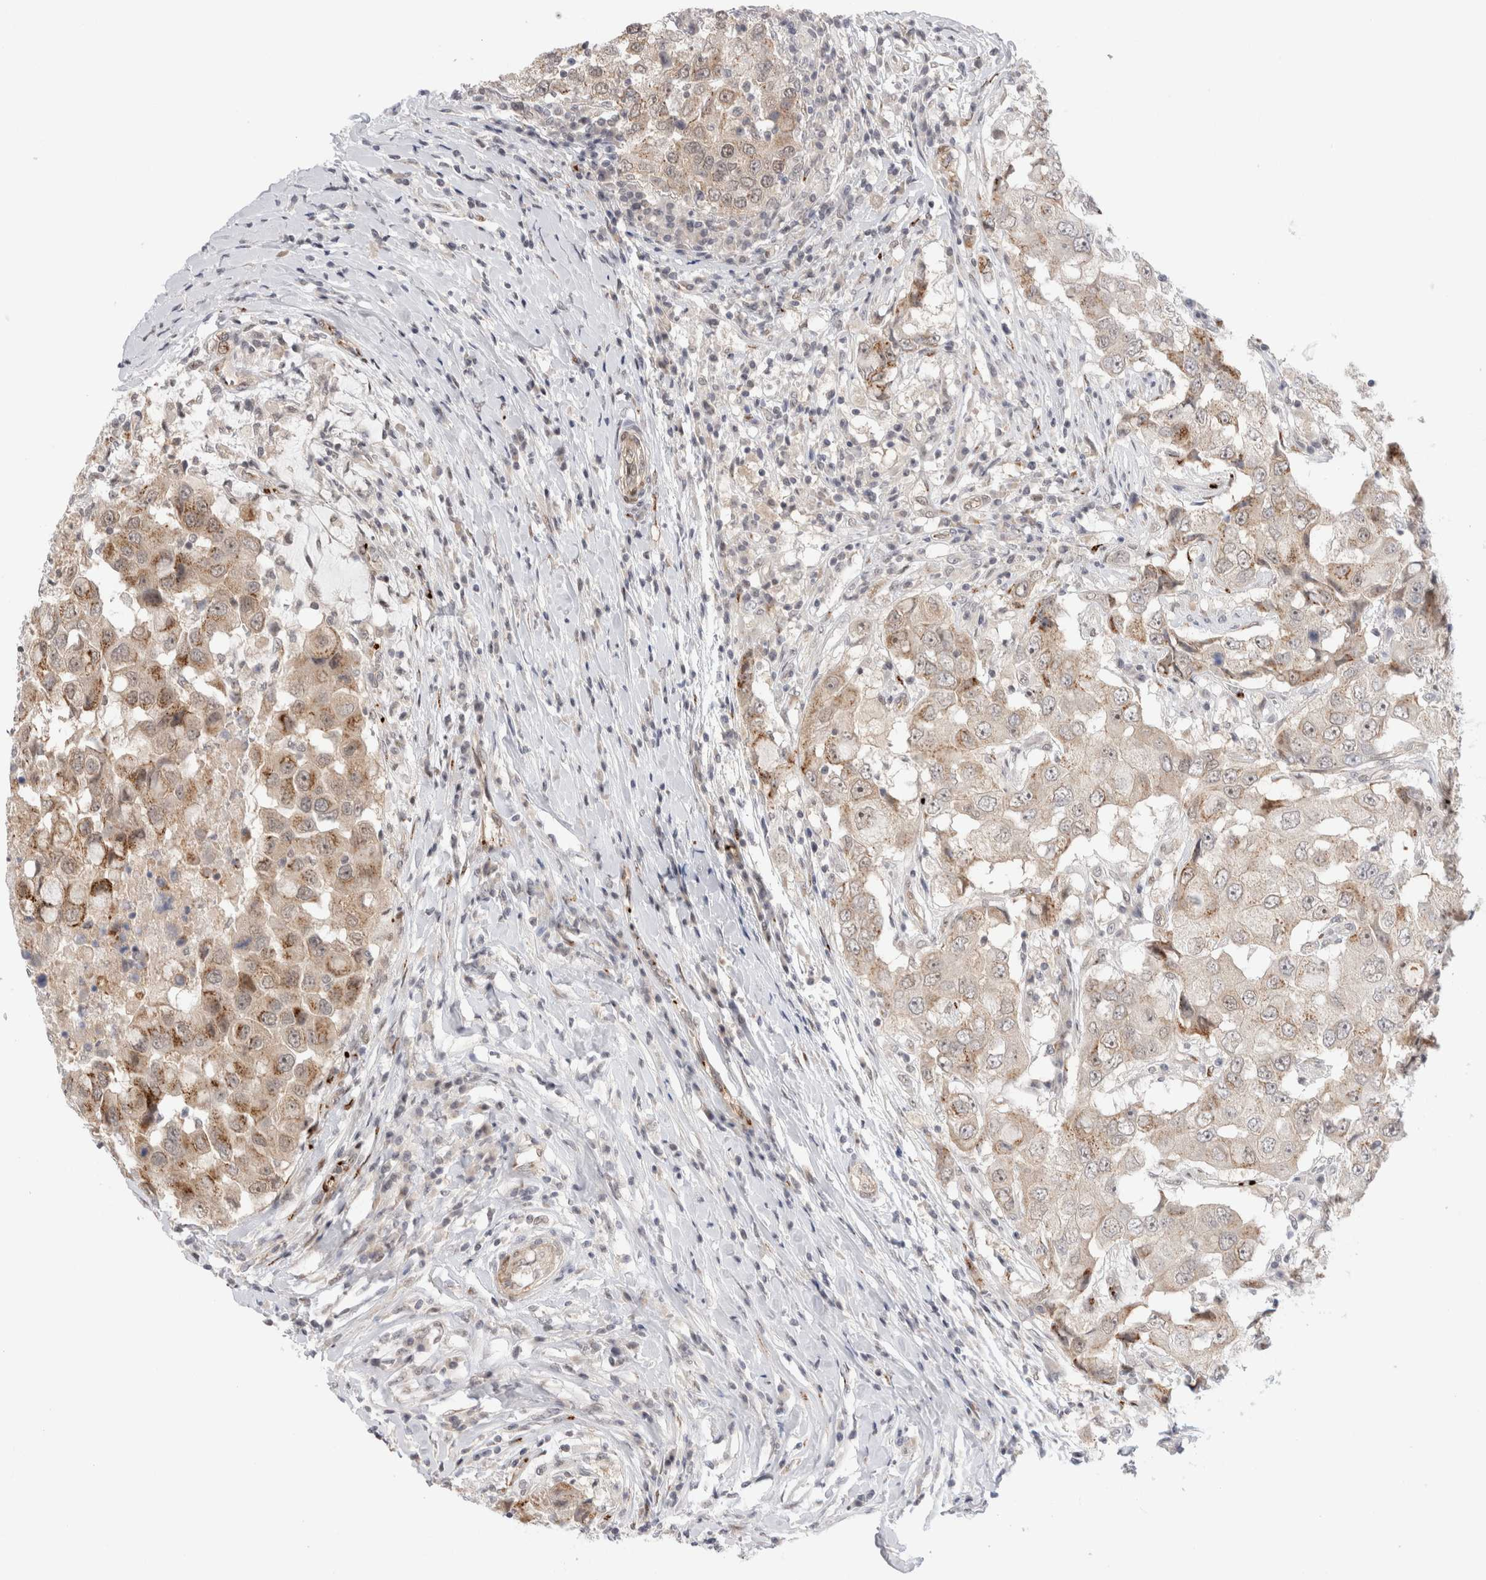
{"staining": {"intensity": "weak", "quantity": ">75%", "location": "cytoplasmic/membranous"}, "tissue": "breast cancer", "cell_type": "Tumor cells", "image_type": "cancer", "snomed": [{"axis": "morphology", "description": "Duct carcinoma"}, {"axis": "topography", "description": "Breast"}], "caption": "DAB (3,3'-diaminobenzidine) immunohistochemical staining of breast infiltrating ductal carcinoma displays weak cytoplasmic/membranous protein positivity in about >75% of tumor cells.", "gene": "VPS28", "patient": {"sex": "female", "age": 27}}